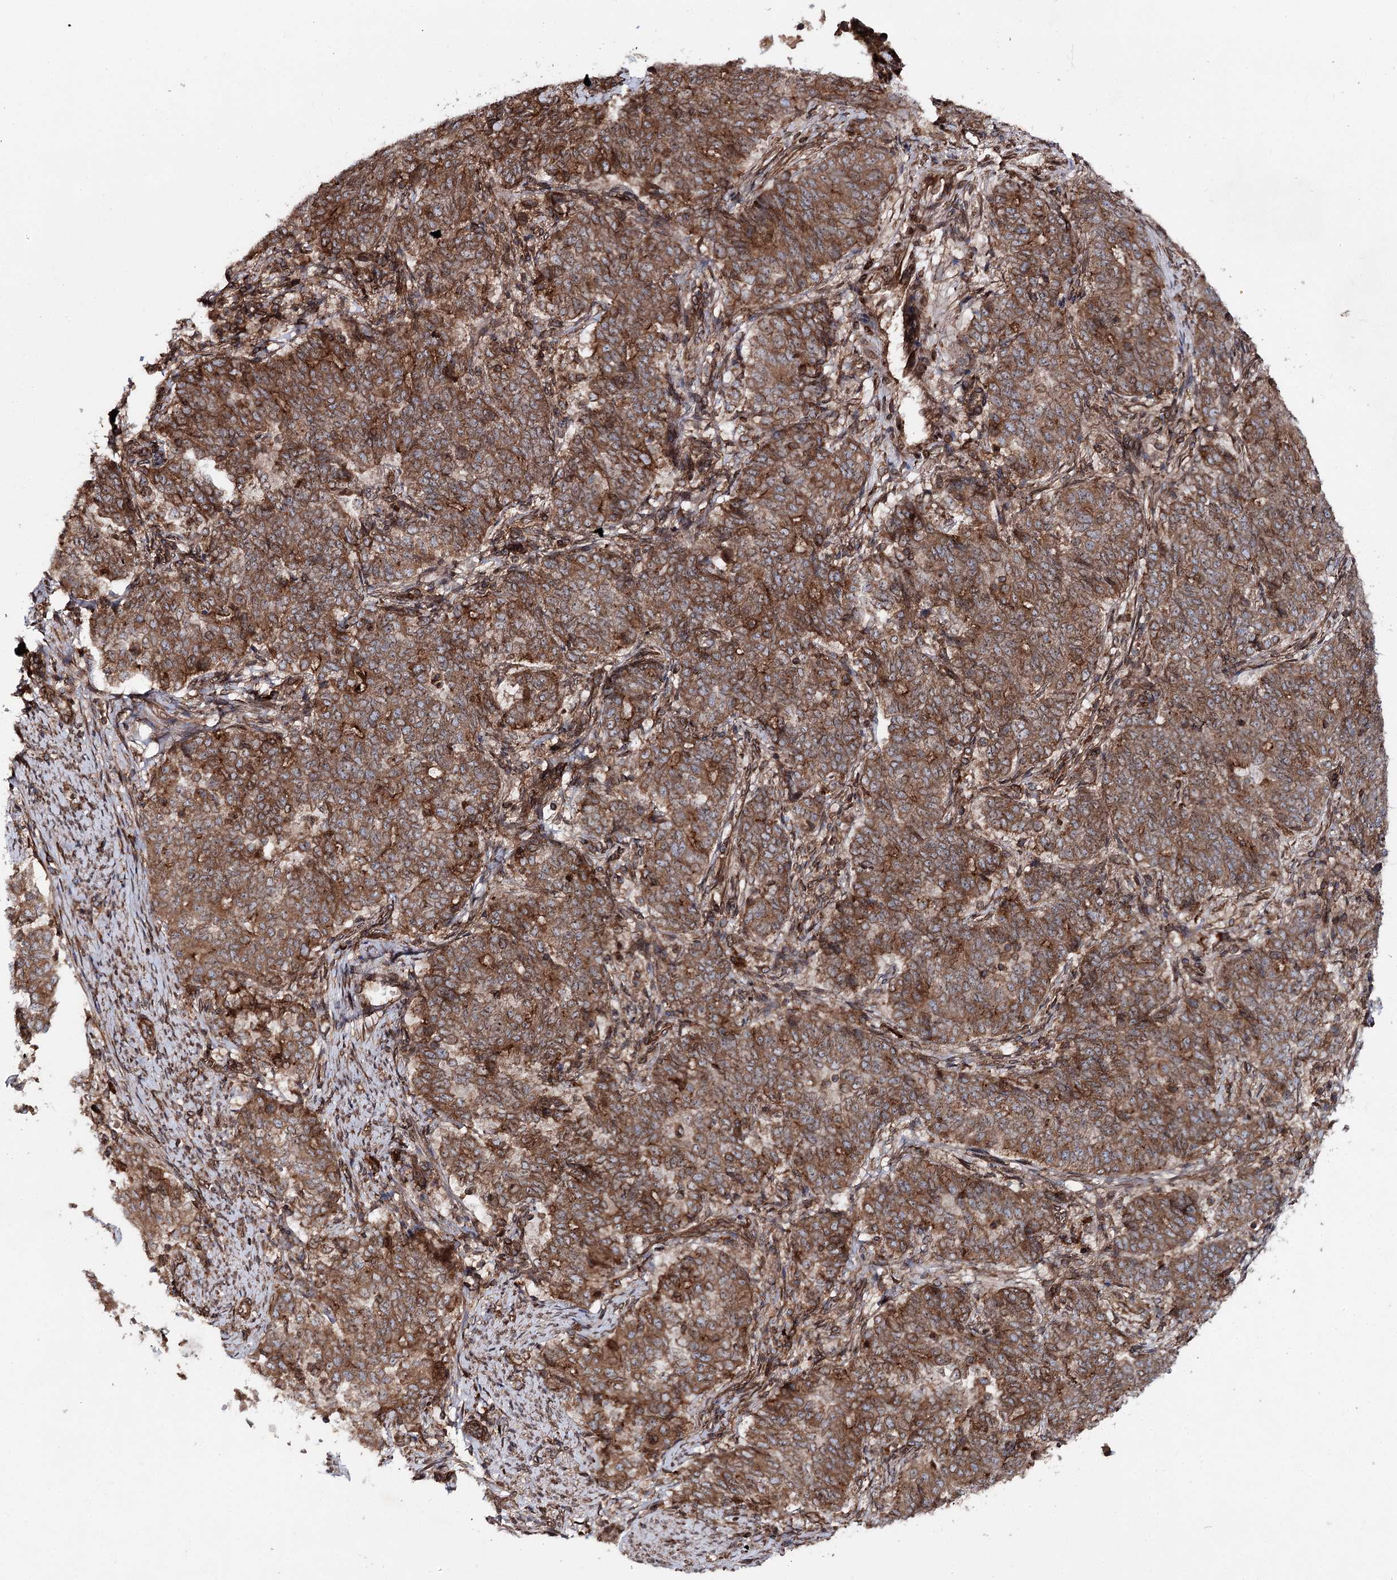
{"staining": {"intensity": "strong", "quantity": ">75%", "location": "cytoplasmic/membranous"}, "tissue": "endometrial cancer", "cell_type": "Tumor cells", "image_type": "cancer", "snomed": [{"axis": "morphology", "description": "Adenocarcinoma, NOS"}, {"axis": "topography", "description": "Endometrium"}], "caption": "Adenocarcinoma (endometrial) stained with immunohistochemistry demonstrates strong cytoplasmic/membranous staining in about >75% of tumor cells.", "gene": "FGFR1OP2", "patient": {"sex": "female", "age": 80}}